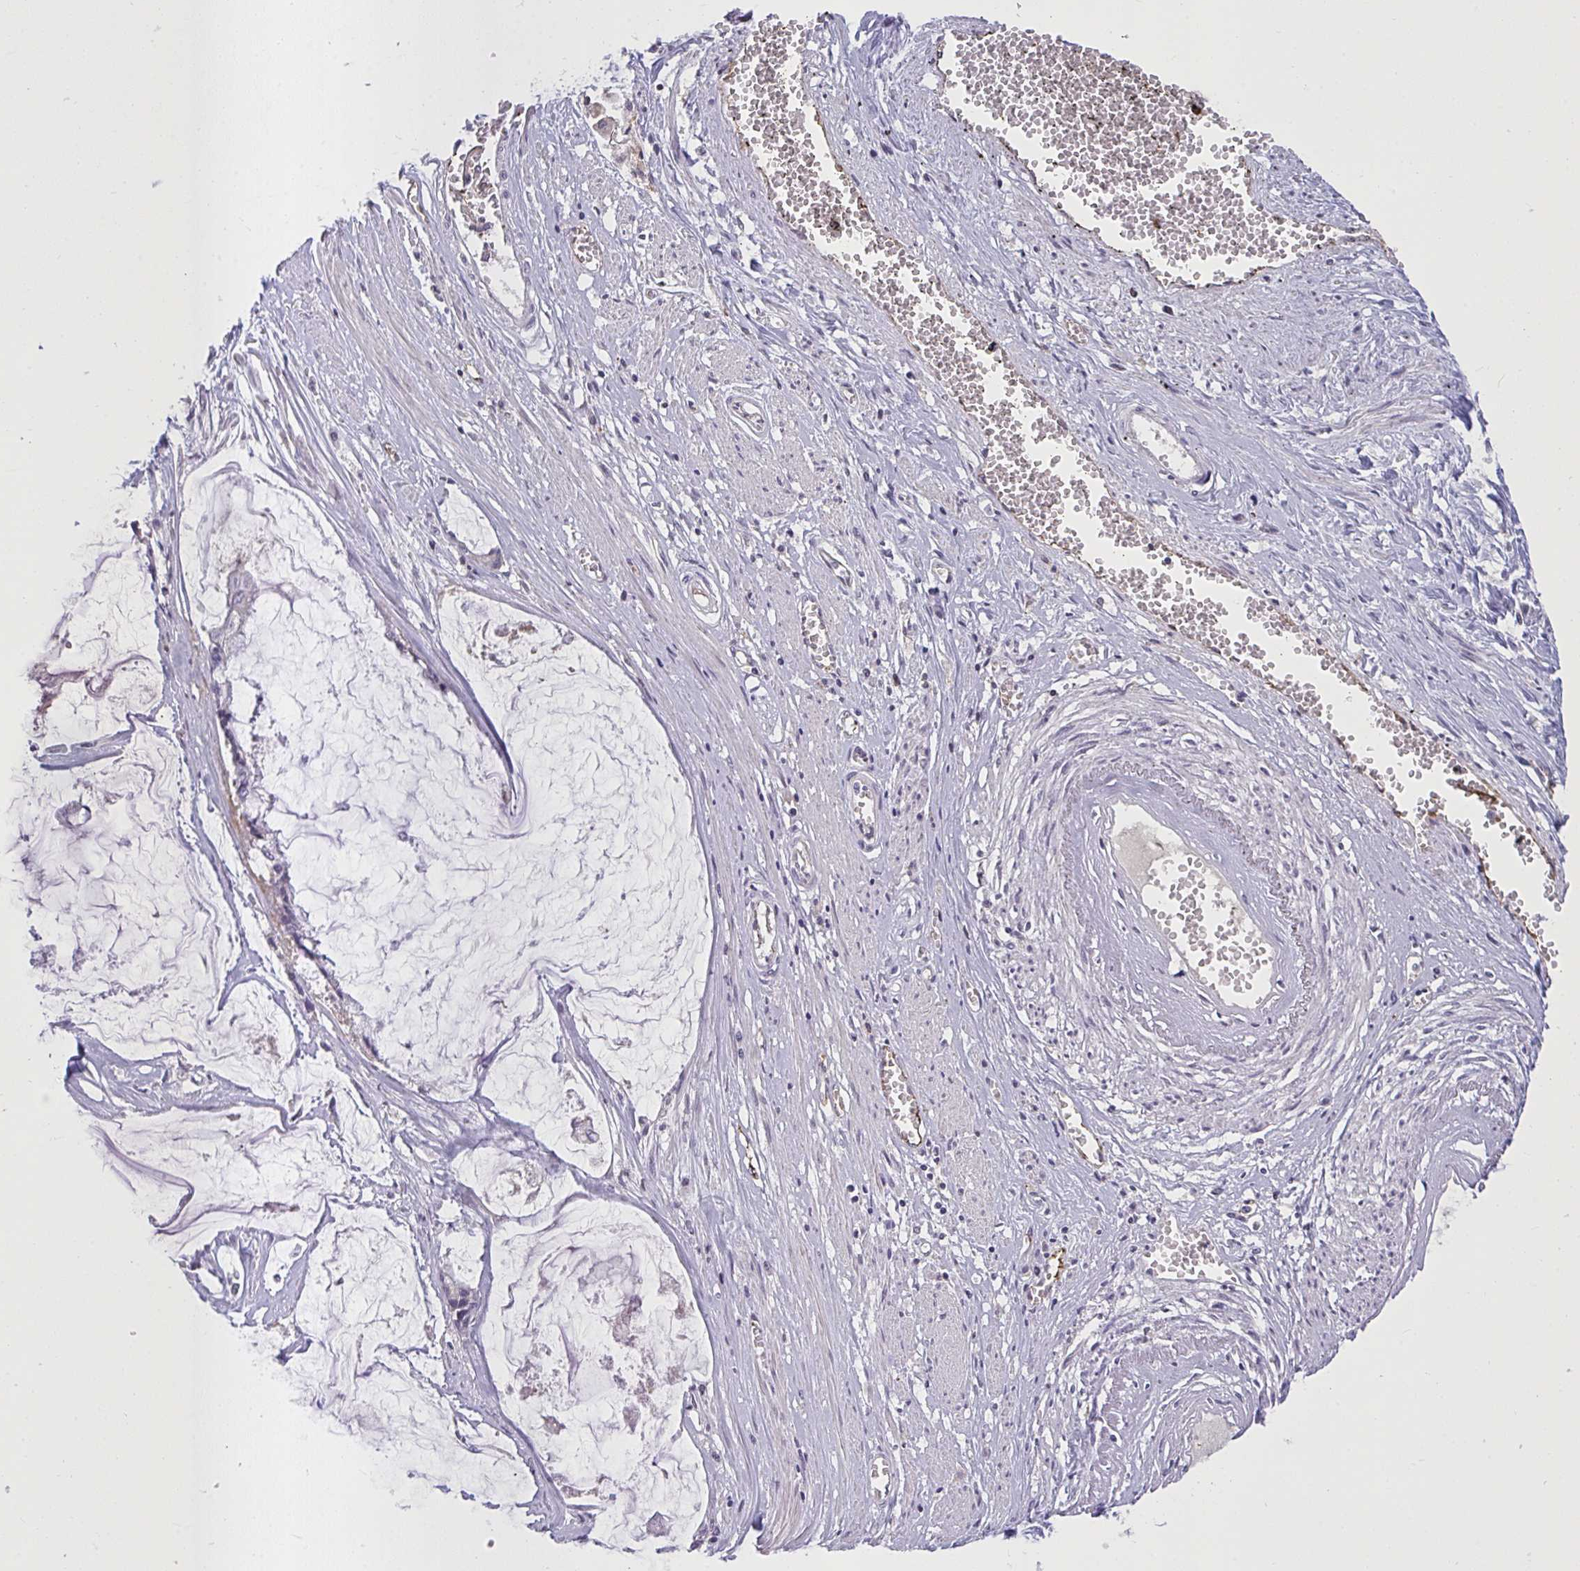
{"staining": {"intensity": "negative", "quantity": "none", "location": "none"}, "tissue": "ovarian cancer", "cell_type": "Tumor cells", "image_type": "cancer", "snomed": [{"axis": "morphology", "description": "Cystadenocarcinoma, mucinous, NOS"}, {"axis": "topography", "description": "Ovary"}], "caption": "Protein analysis of ovarian cancer demonstrates no significant positivity in tumor cells.", "gene": "SEMA6B", "patient": {"sex": "female", "age": 90}}